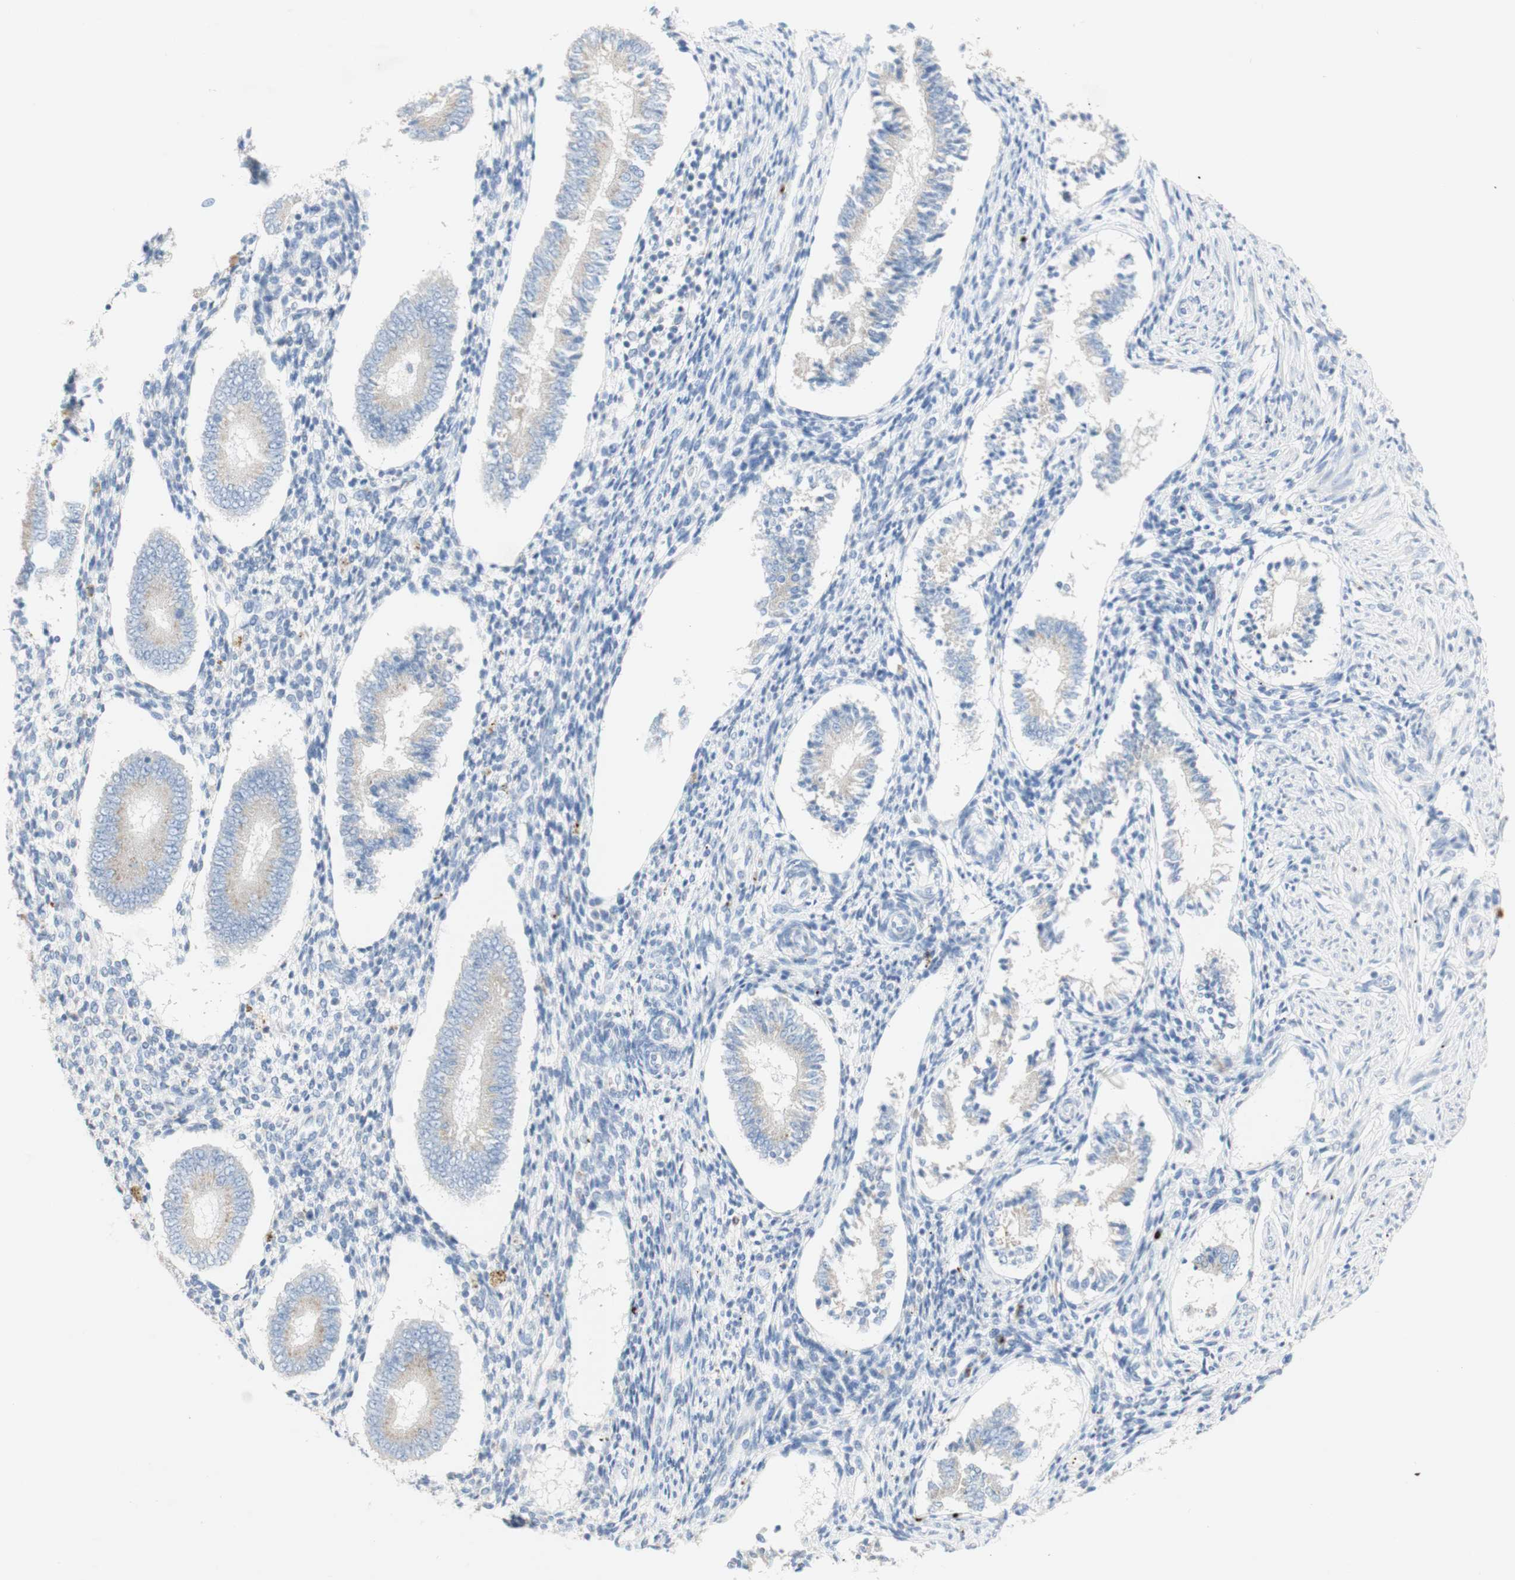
{"staining": {"intensity": "weak", "quantity": ">75%", "location": "cytoplasmic/membranous"}, "tissue": "endometrium", "cell_type": "Cells in endometrial stroma", "image_type": "normal", "snomed": [{"axis": "morphology", "description": "Normal tissue, NOS"}, {"axis": "topography", "description": "Endometrium"}], "caption": "A micrograph showing weak cytoplasmic/membranous expression in about >75% of cells in endometrial stroma in normal endometrium, as visualized by brown immunohistochemical staining.", "gene": "MANEA", "patient": {"sex": "female", "age": 42}}